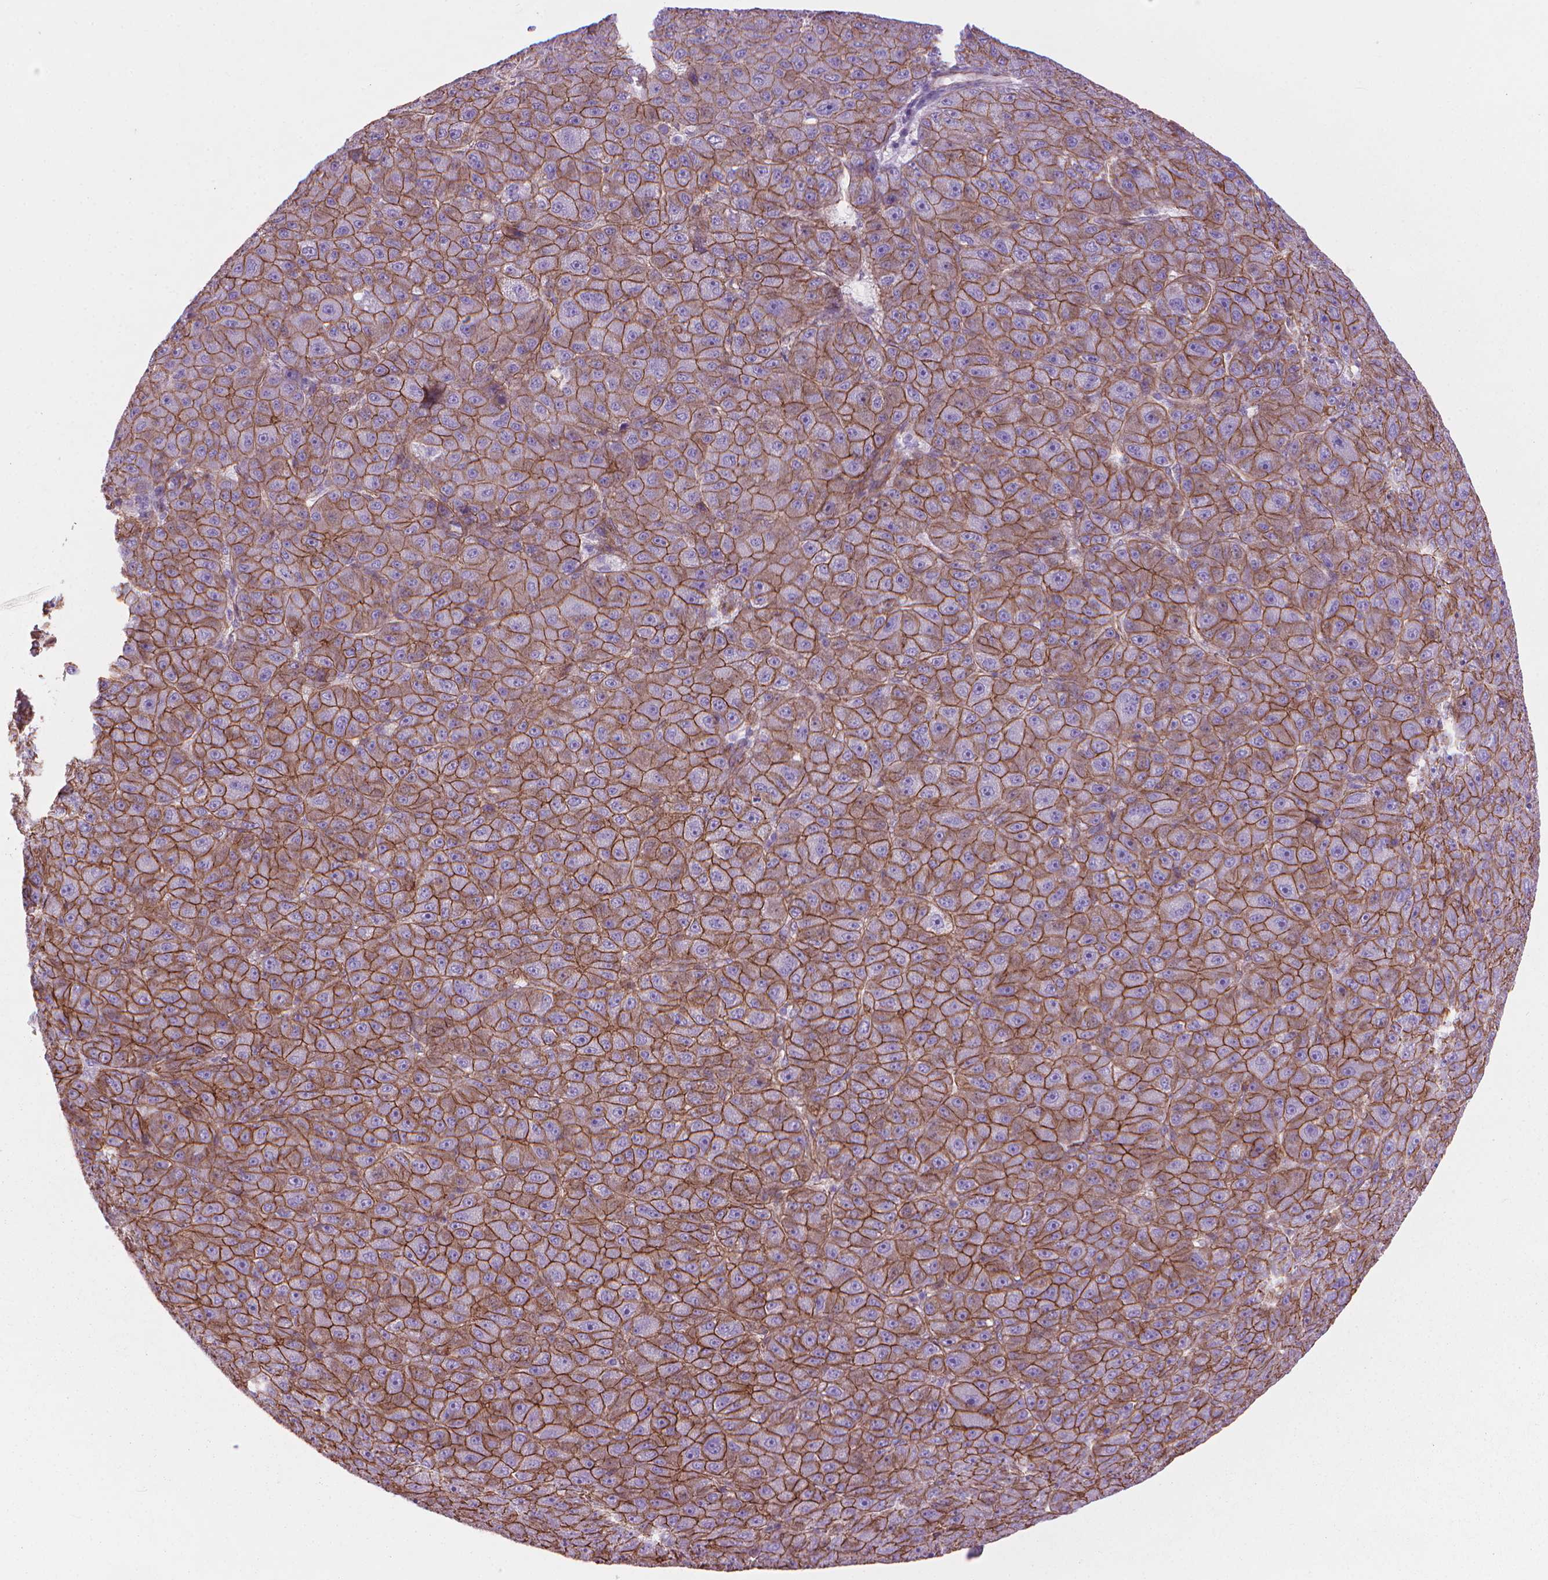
{"staining": {"intensity": "moderate", "quantity": ">75%", "location": "cytoplasmic/membranous"}, "tissue": "liver cancer", "cell_type": "Tumor cells", "image_type": "cancer", "snomed": [{"axis": "morphology", "description": "Carcinoma, Hepatocellular, NOS"}, {"axis": "topography", "description": "Liver"}], "caption": "Tumor cells reveal medium levels of moderate cytoplasmic/membranous positivity in approximately >75% of cells in human liver hepatocellular carcinoma.", "gene": "TENT5A", "patient": {"sex": "male", "age": 67}}